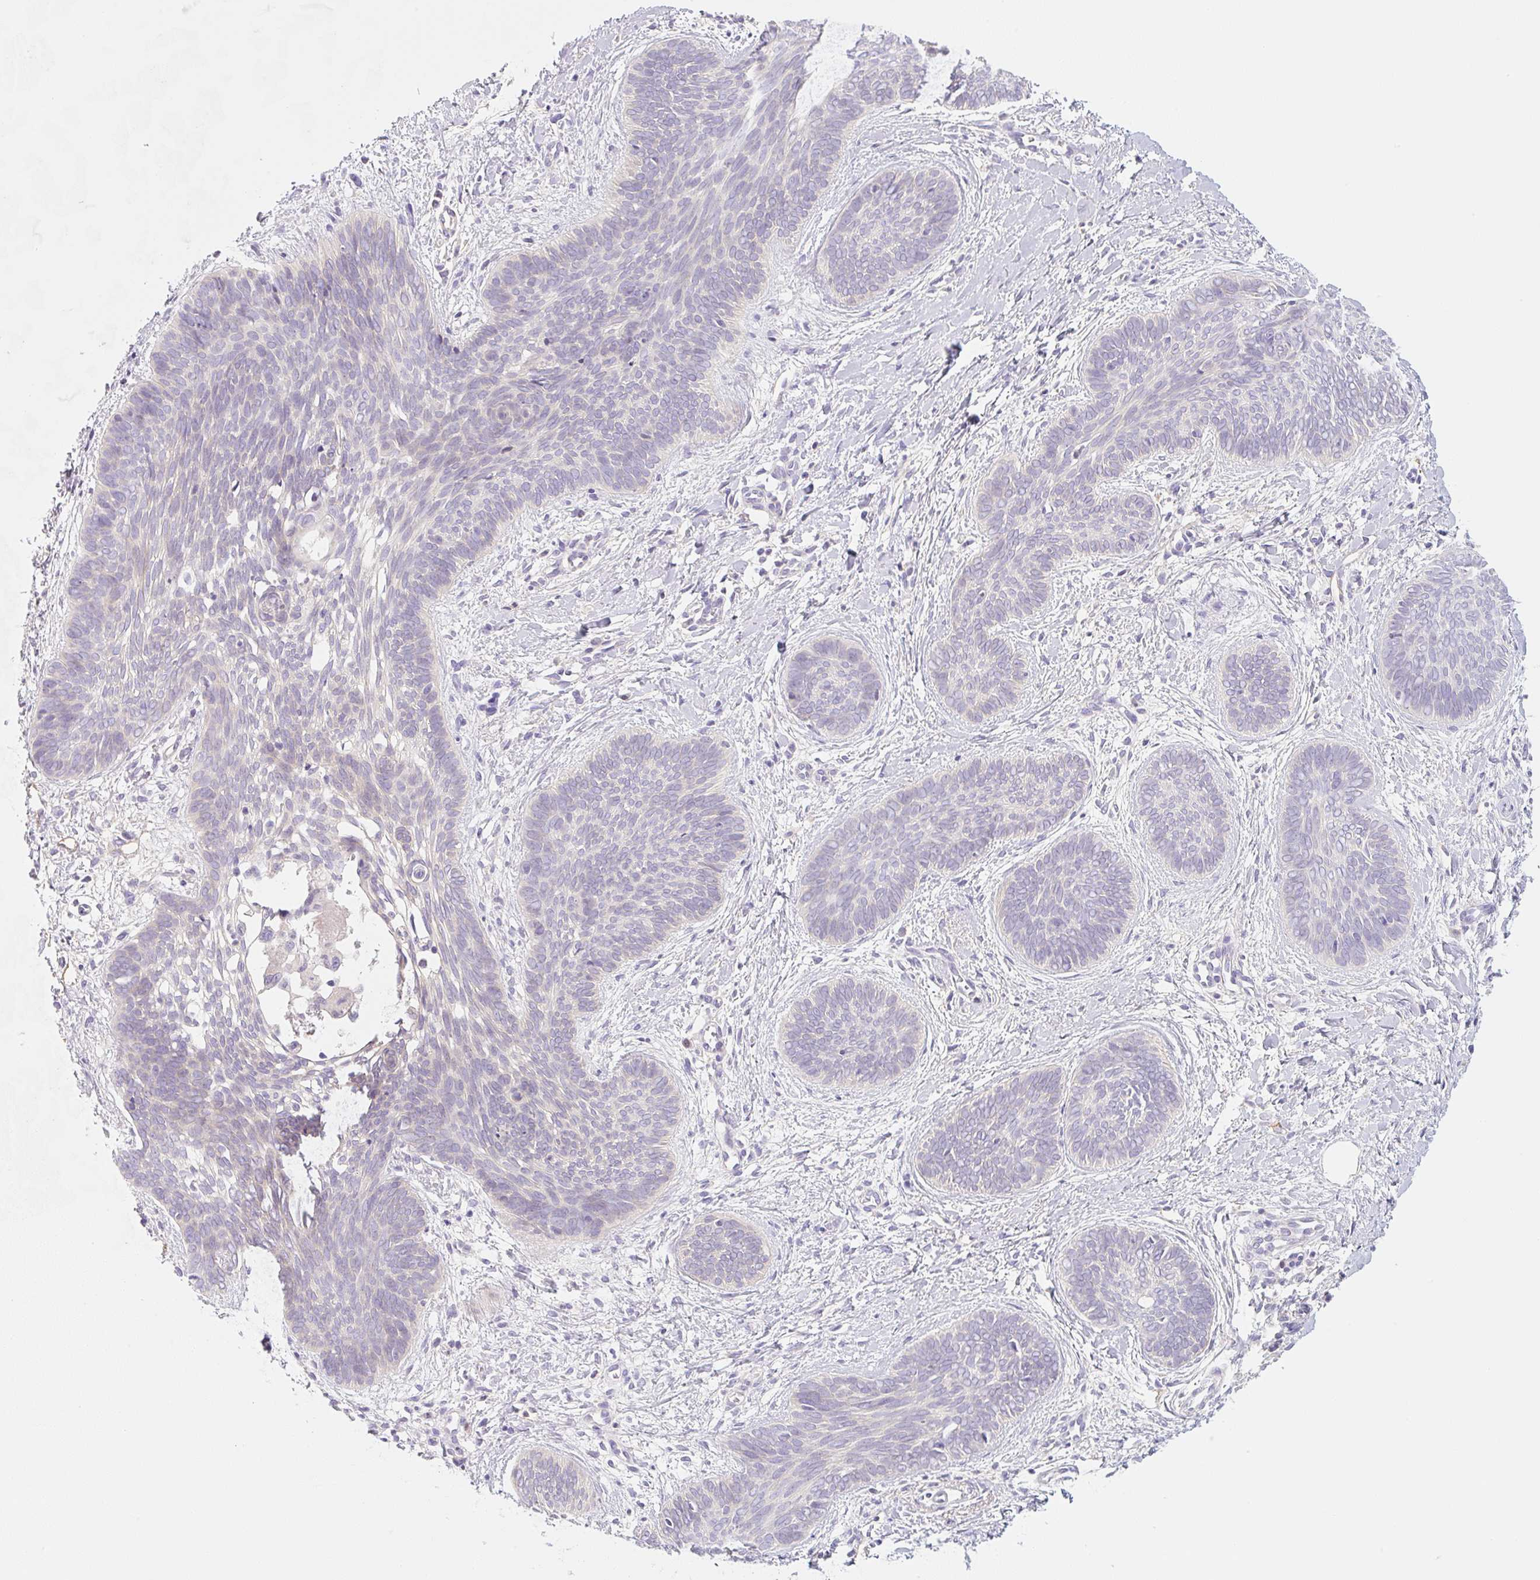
{"staining": {"intensity": "negative", "quantity": "none", "location": "none"}, "tissue": "skin cancer", "cell_type": "Tumor cells", "image_type": "cancer", "snomed": [{"axis": "morphology", "description": "Basal cell carcinoma"}, {"axis": "topography", "description": "Skin"}], "caption": "Image shows no significant protein positivity in tumor cells of skin basal cell carcinoma.", "gene": "LYVE1", "patient": {"sex": "female", "age": 81}}